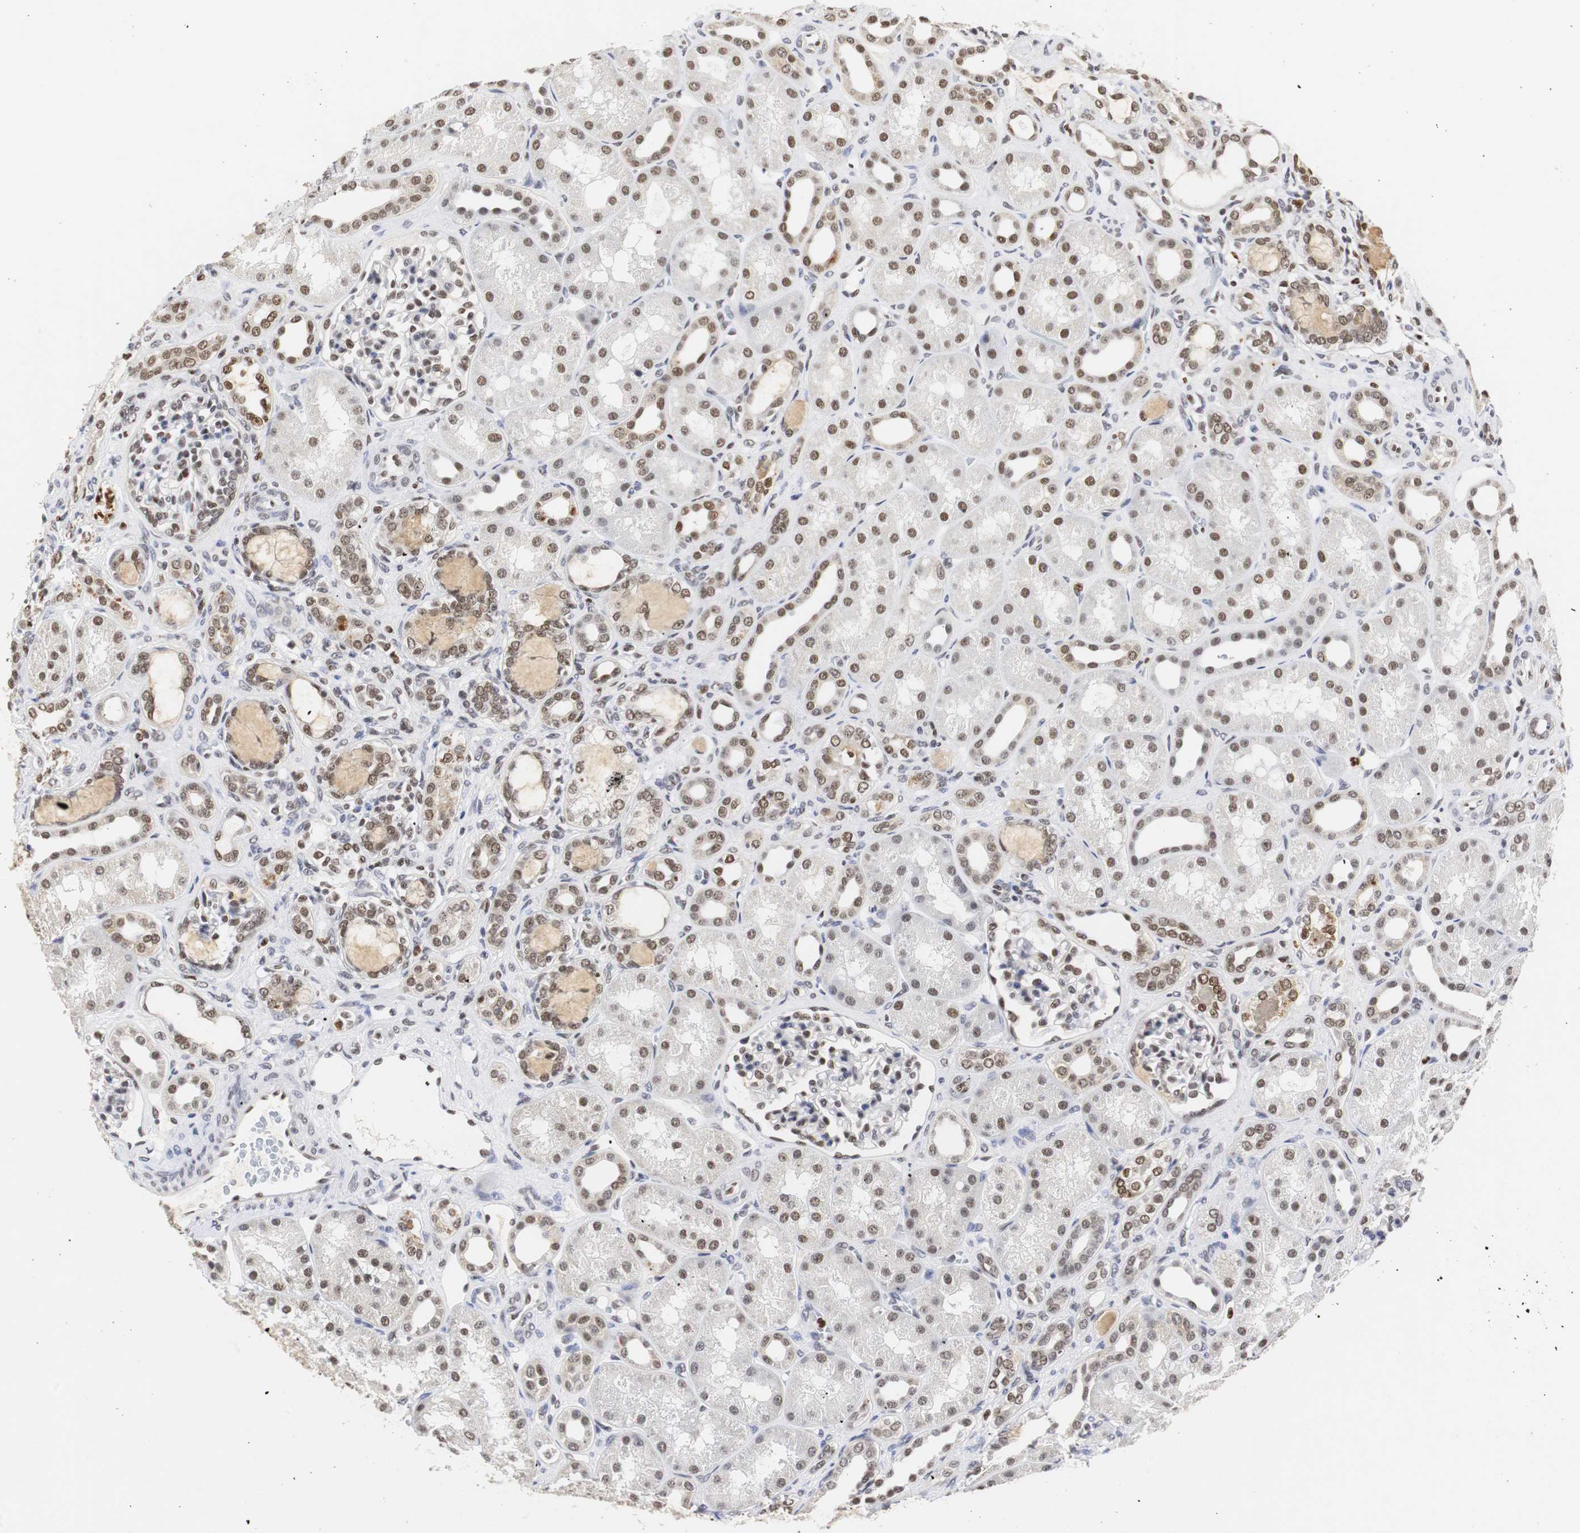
{"staining": {"intensity": "moderate", "quantity": "25%-75%", "location": "nuclear"}, "tissue": "kidney", "cell_type": "Cells in glomeruli", "image_type": "normal", "snomed": [{"axis": "morphology", "description": "Normal tissue, NOS"}, {"axis": "topography", "description": "Kidney"}], "caption": "Protein staining of normal kidney reveals moderate nuclear expression in approximately 25%-75% of cells in glomeruli.", "gene": "ZFC3H1", "patient": {"sex": "male", "age": 7}}